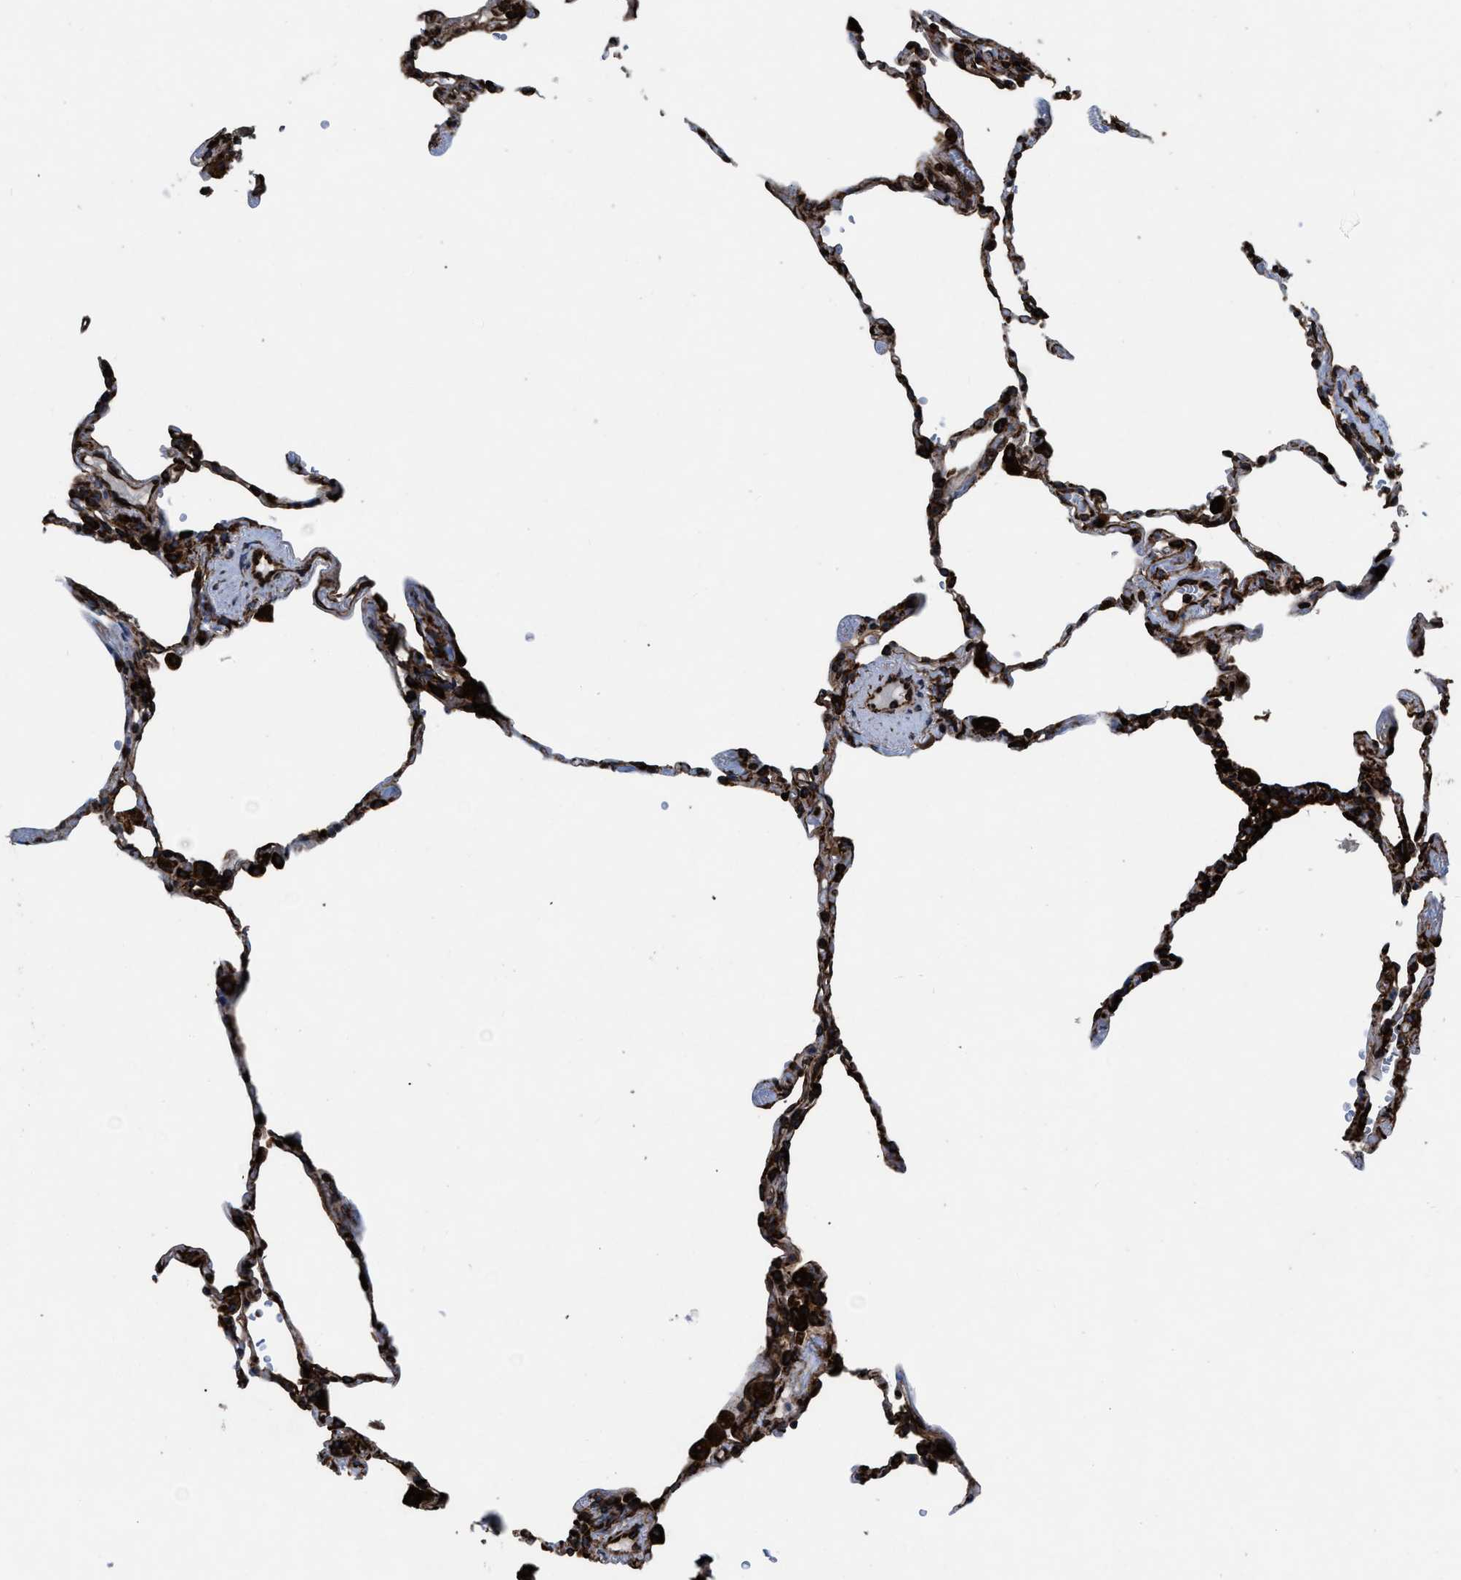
{"staining": {"intensity": "strong", "quantity": "25%-75%", "location": "cytoplasmic/membranous"}, "tissue": "lung", "cell_type": "Alveolar cells", "image_type": "normal", "snomed": [{"axis": "morphology", "description": "Normal tissue, NOS"}, {"axis": "topography", "description": "Lung"}], "caption": "Immunohistochemical staining of unremarkable human lung reveals 25%-75% levels of strong cytoplasmic/membranous protein positivity in about 25%-75% of alveolar cells. The staining was performed using DAB (3,3'-diaminobenzidine) to visualize the protein expression in brown, while the nuclei were stained in blue with hematoxylin (Magnification: 20x).", "gene": "CAPRIN1", "patient": {"sex": "male", "age": 59}}